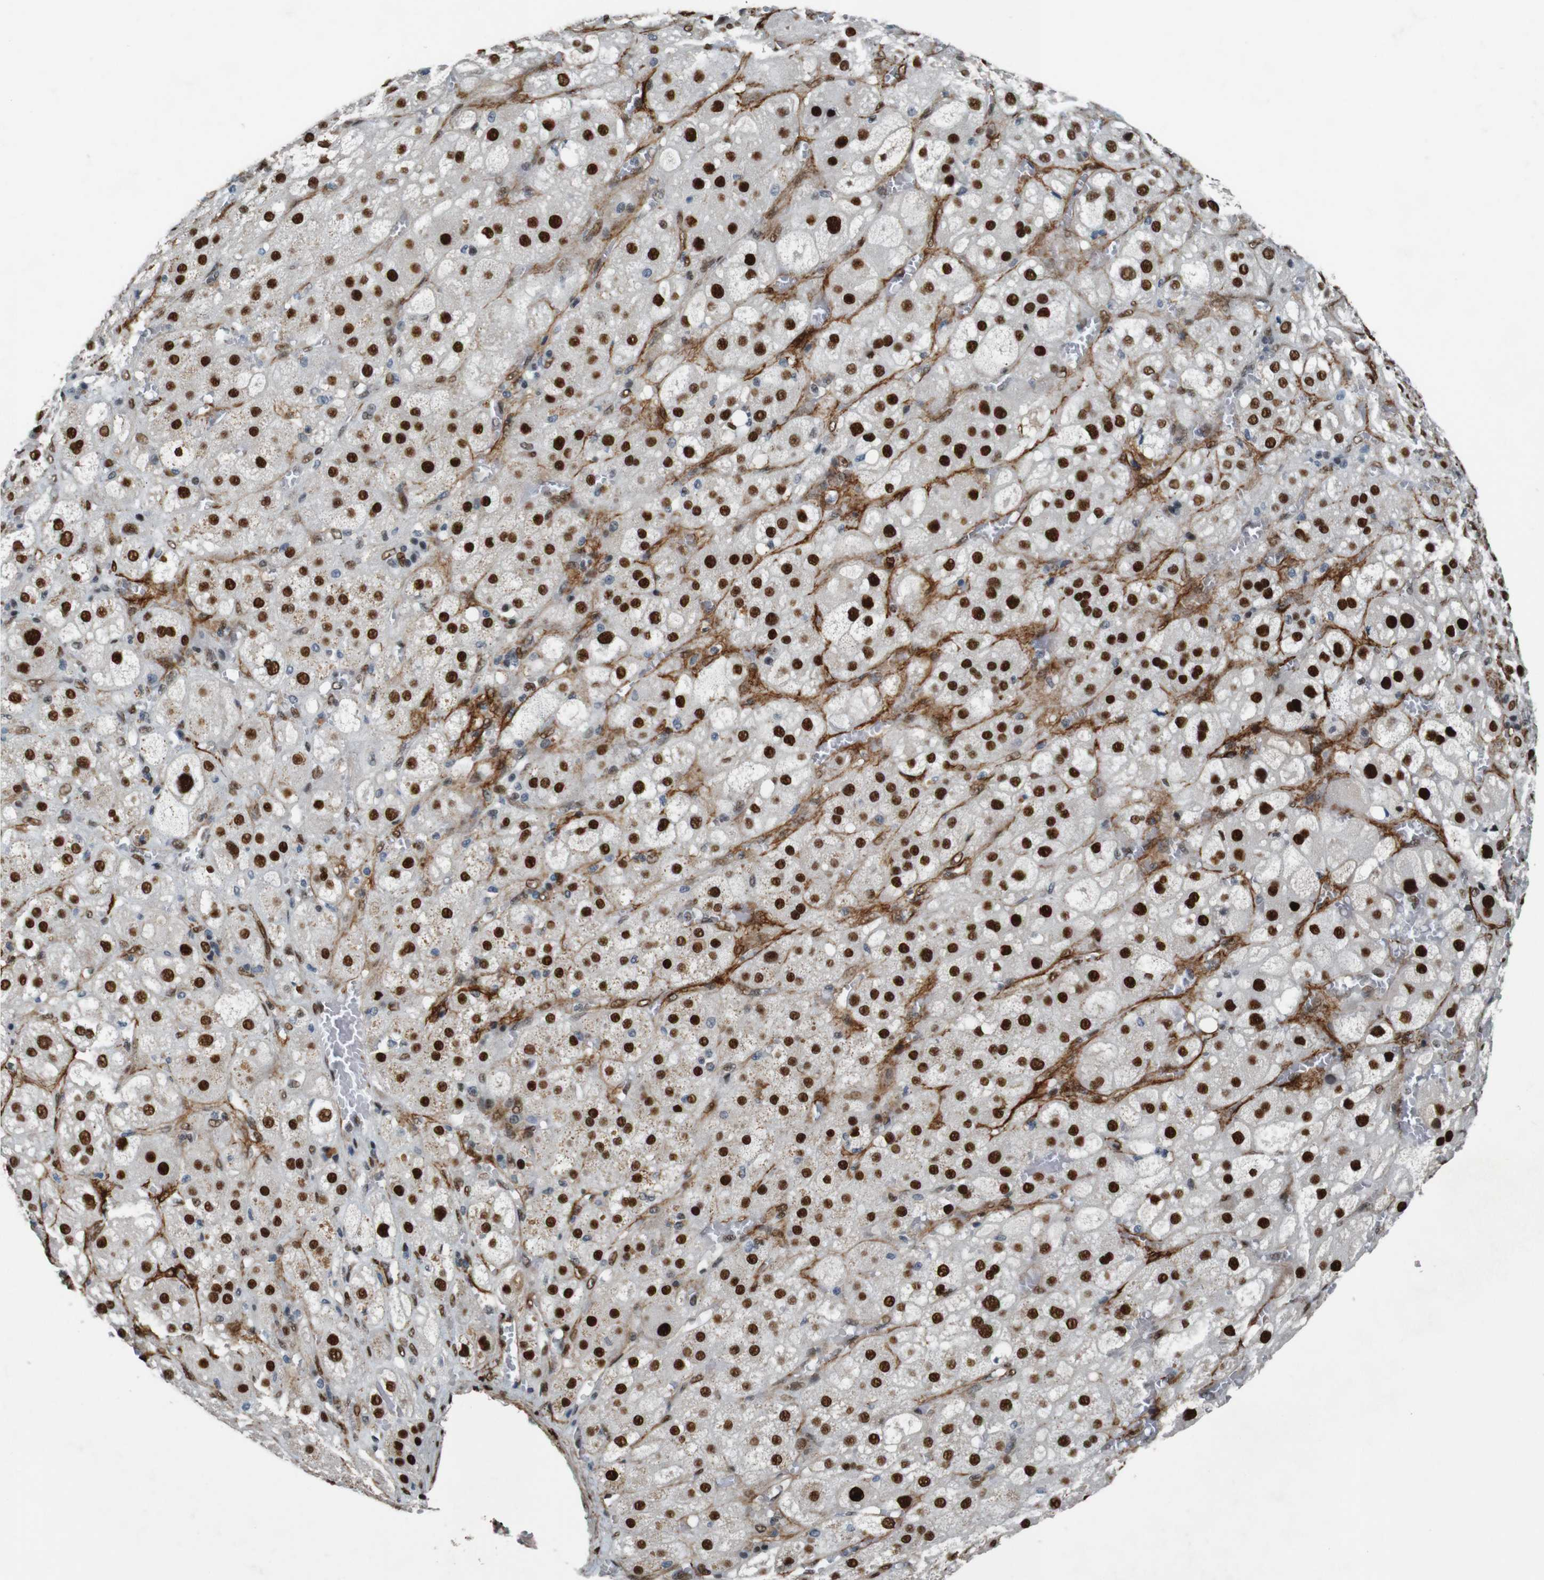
{"staining": {"intensity": "strong", "quantity": ">75%", "location": "nuclear"}, "tissue": "adrenal gland", "cell_type": "Glandular cells", "image_type": "normal", "snomed": [{"axis": "morphology", "description": "Normal tissue, NOS"}, {"axis": "topography", "description": "Adrenal gland"}], "caption": "Glandular cells reveal strong nuclear expression in approximately >75% of cells in benign adrenal gland.", "gene": "HEXIM1", "patient": {"sex": "female", "age": 47}}